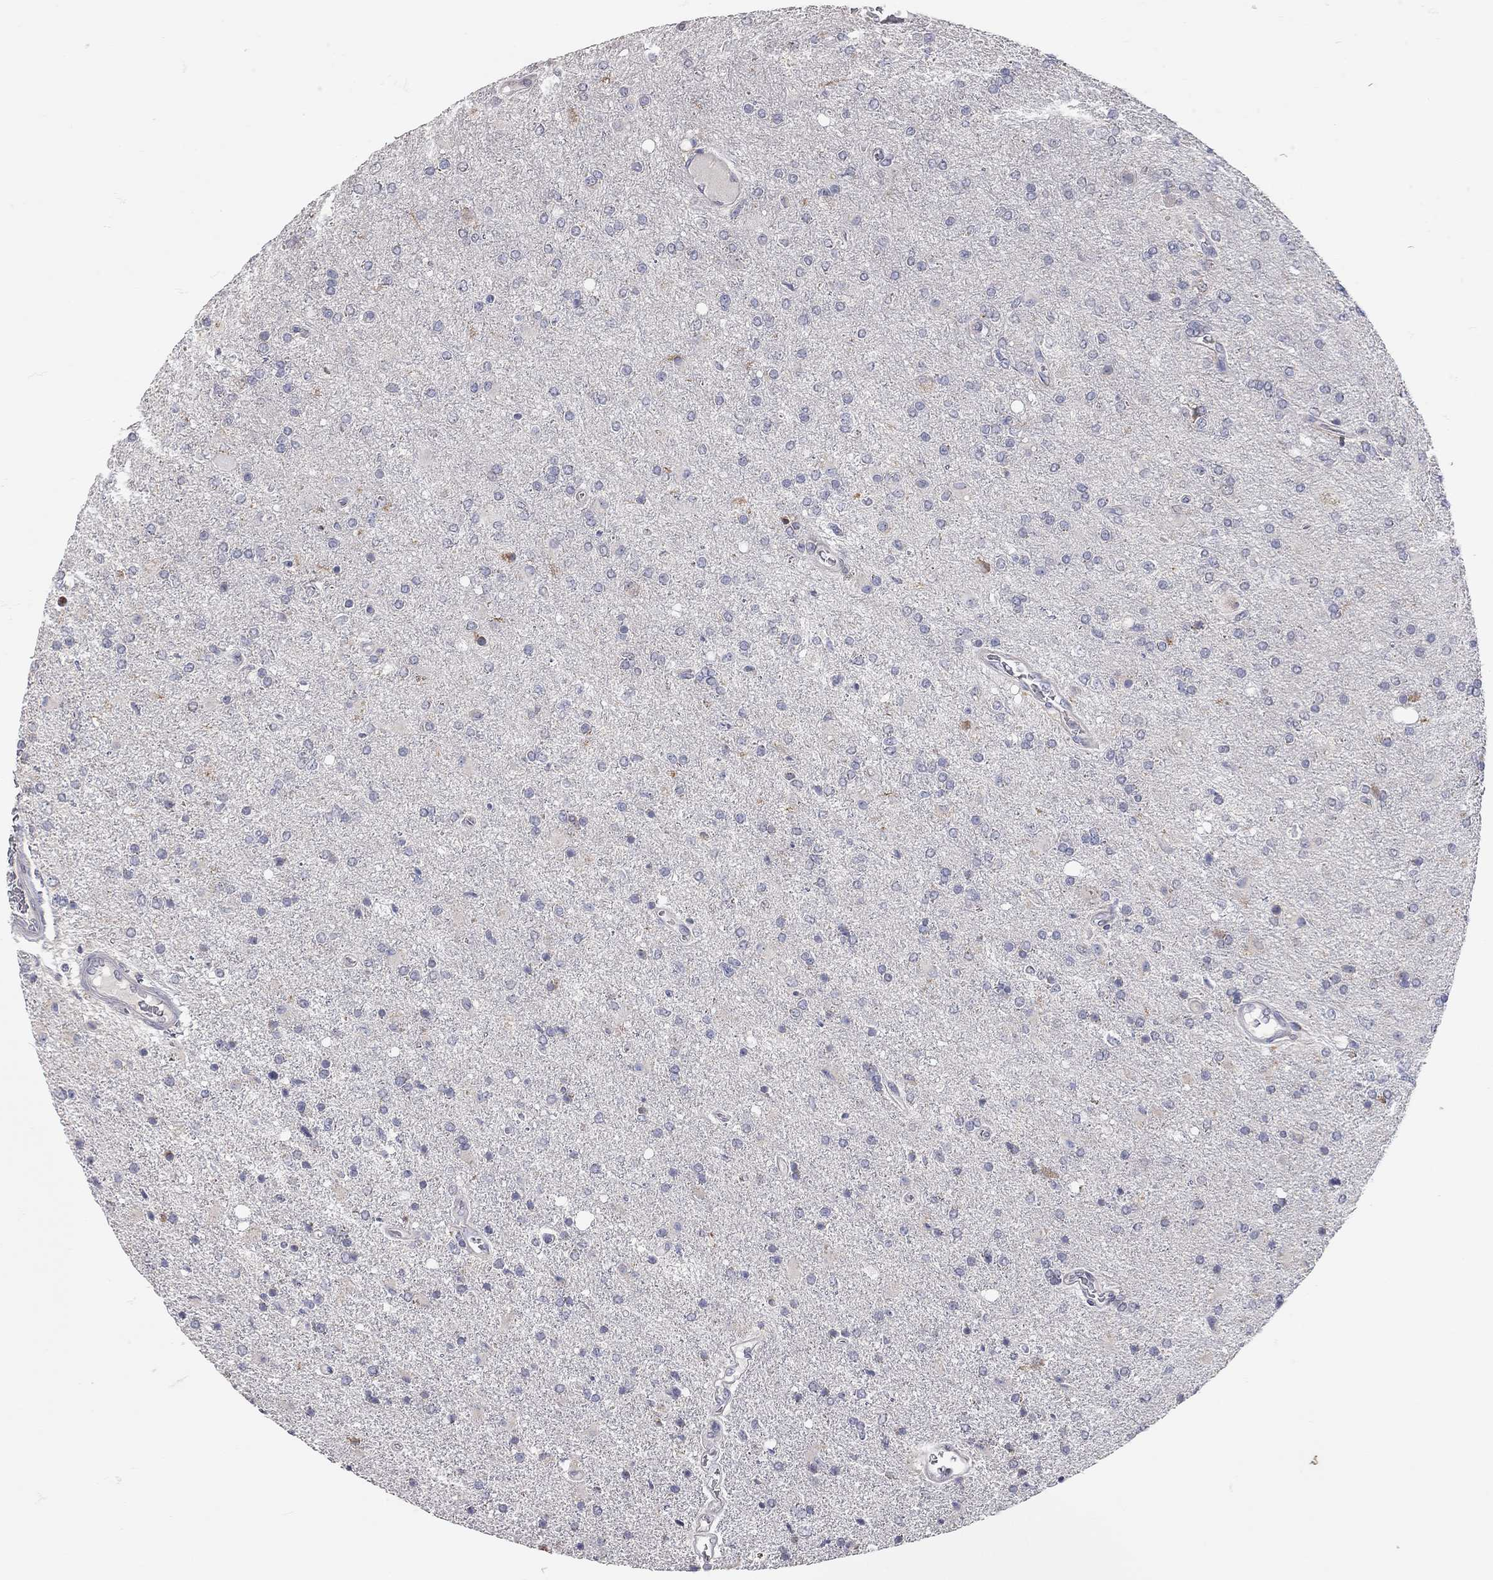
{"staining": {"intensity": "negative", "quantity": "none", "location": "none"}, "tissue": "glioma", "cell_type": "Tumor cells", "image_type": "cancer", "snomed": [{"axis": "morphology", "description": "Glioma, malignant, High grade"}, {"axis": "topography", "description": "Cerebral cortex"}], "caption": "This is an immunohistochemistry (IHC) histopathology image of human malignant glioma (high-grade). There is no staining in tumor cells.", "gene": "XAGE2", "patient": {"sex": "male", "age": 70}}